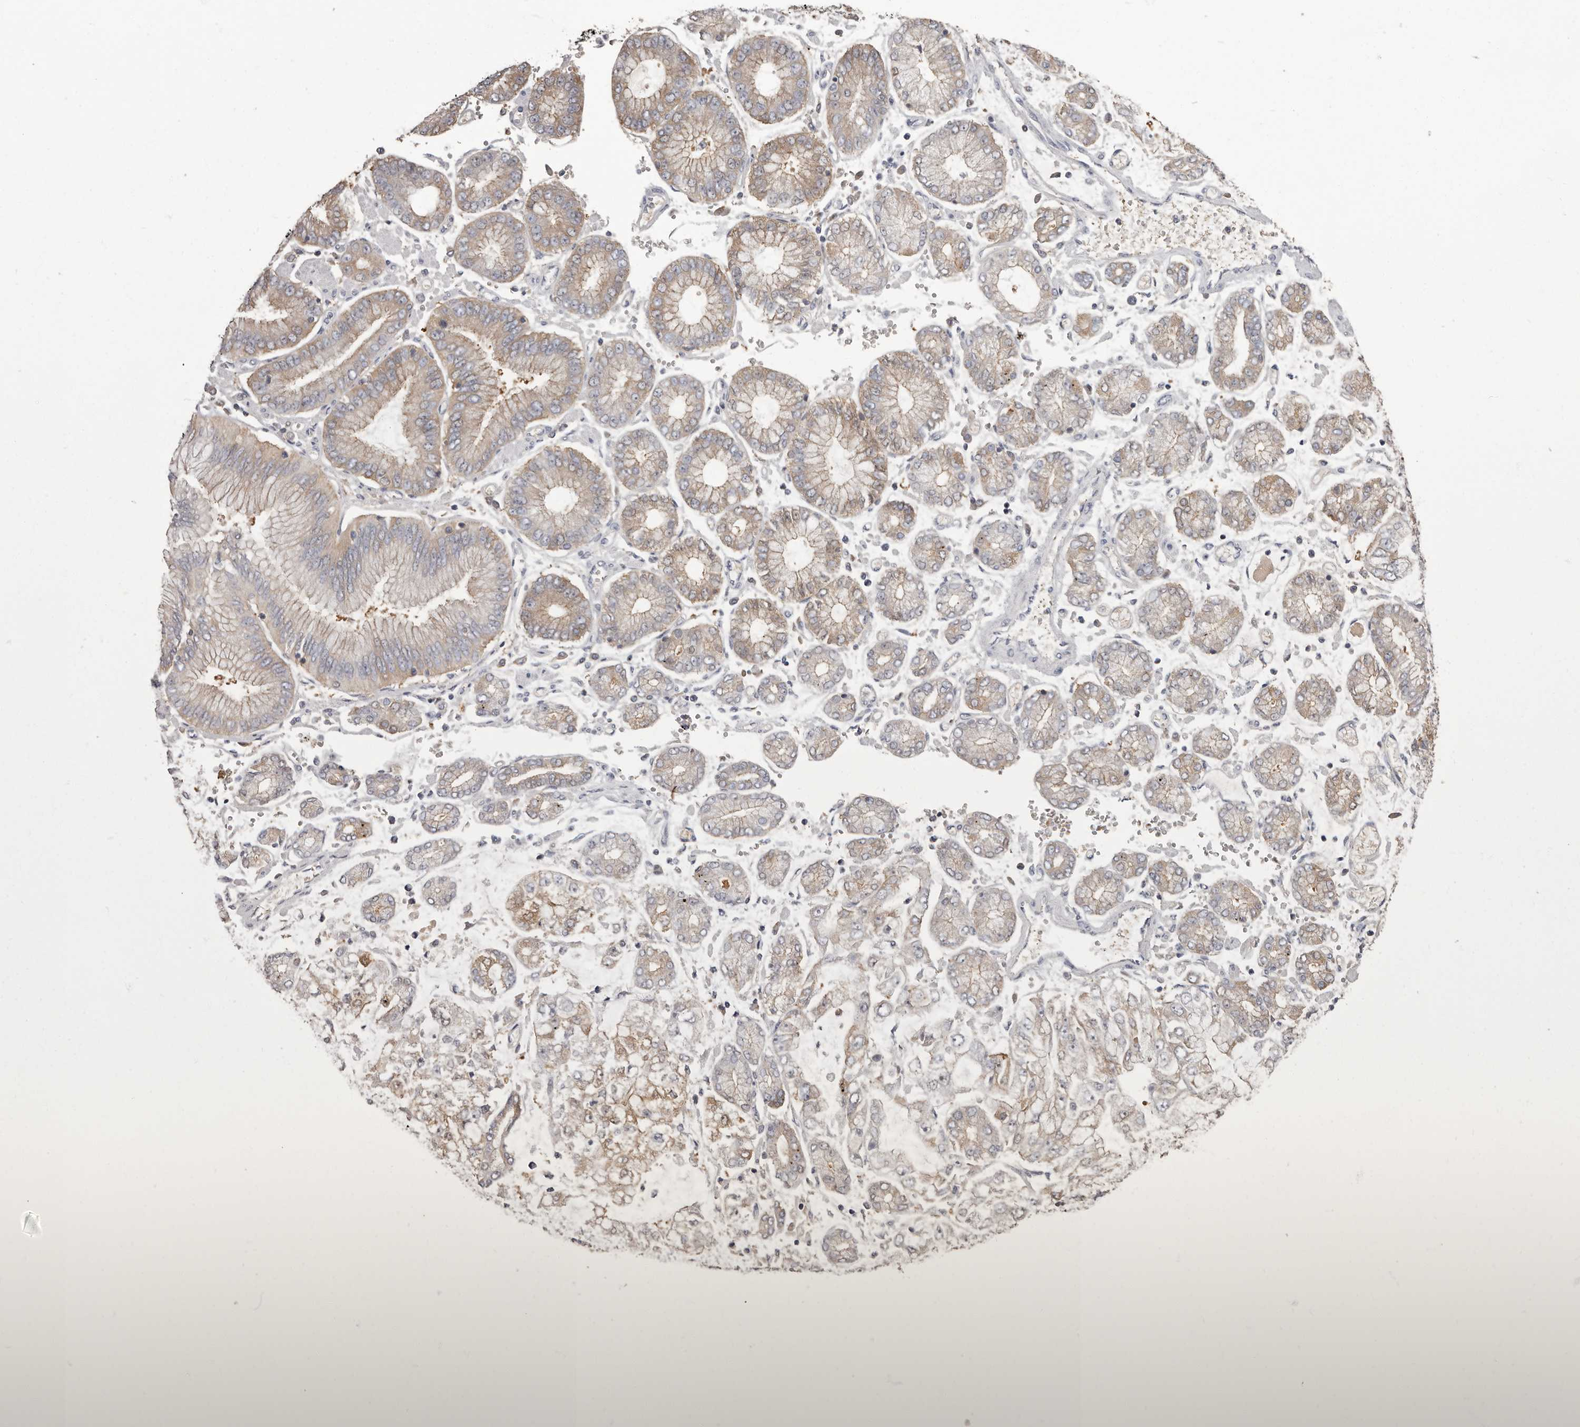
{"staining": {"intensity": "weak", "quantity": "25%-75%", "location": "cytoplasmic/membranous"}, "tissue": "stomach cancer", "cell_type": "Tumor cells", "image_type": "cancer", "snomed": [{"axis": "morphology", "description": "Adenocarcinoma, NOS"}, {"axis": "topography", "description": "Stomach"}], "caption": "The immunohistochemical stain labels weak cytoplasmic/membranous expression in tumor cells of stomach adenocarcinoma tissue. The protein is shown in brown color, while the nuclei are stained blue.", "gene": "APEH", "patient": {"sex": "male", "age": 76}}